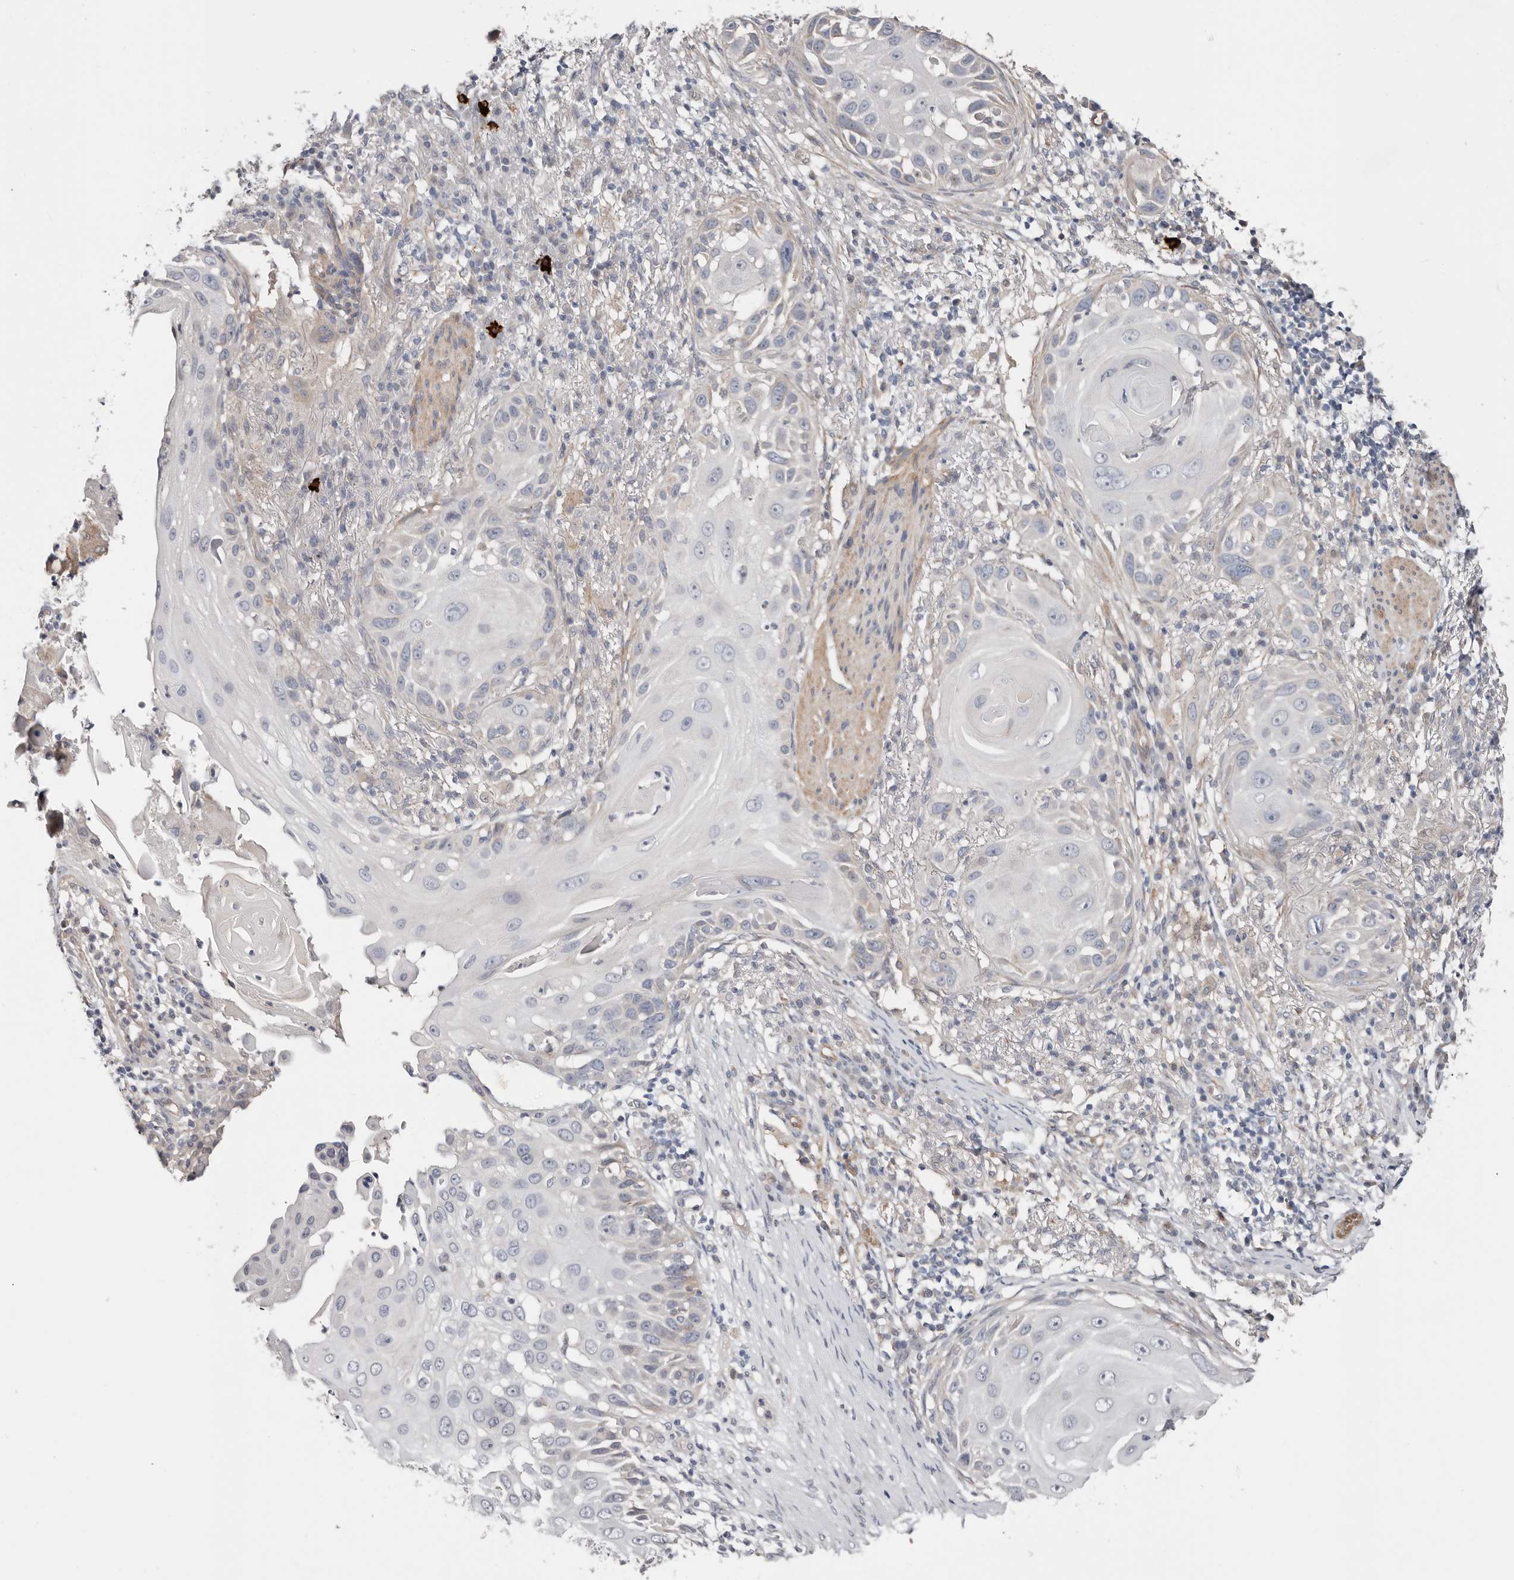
{"staining": {"intensity": "negative", "quantity": "none", "location": "none"}, "tissue": "skin cancer", "cell_type": "Tumor cells", "image_type": "cancer", "snomed": [{"axis": "morphology", "description": "Squamous cell carcinoma, NOS"}, {"axis": "topography", "description": "Skin"}], "caption": "The histopathology image shows no significant expression in tumor cells of squamous cell carcinoma (skin).", "gene": "ASRGL1", "patient": {"sex": "female", "age": 44}}